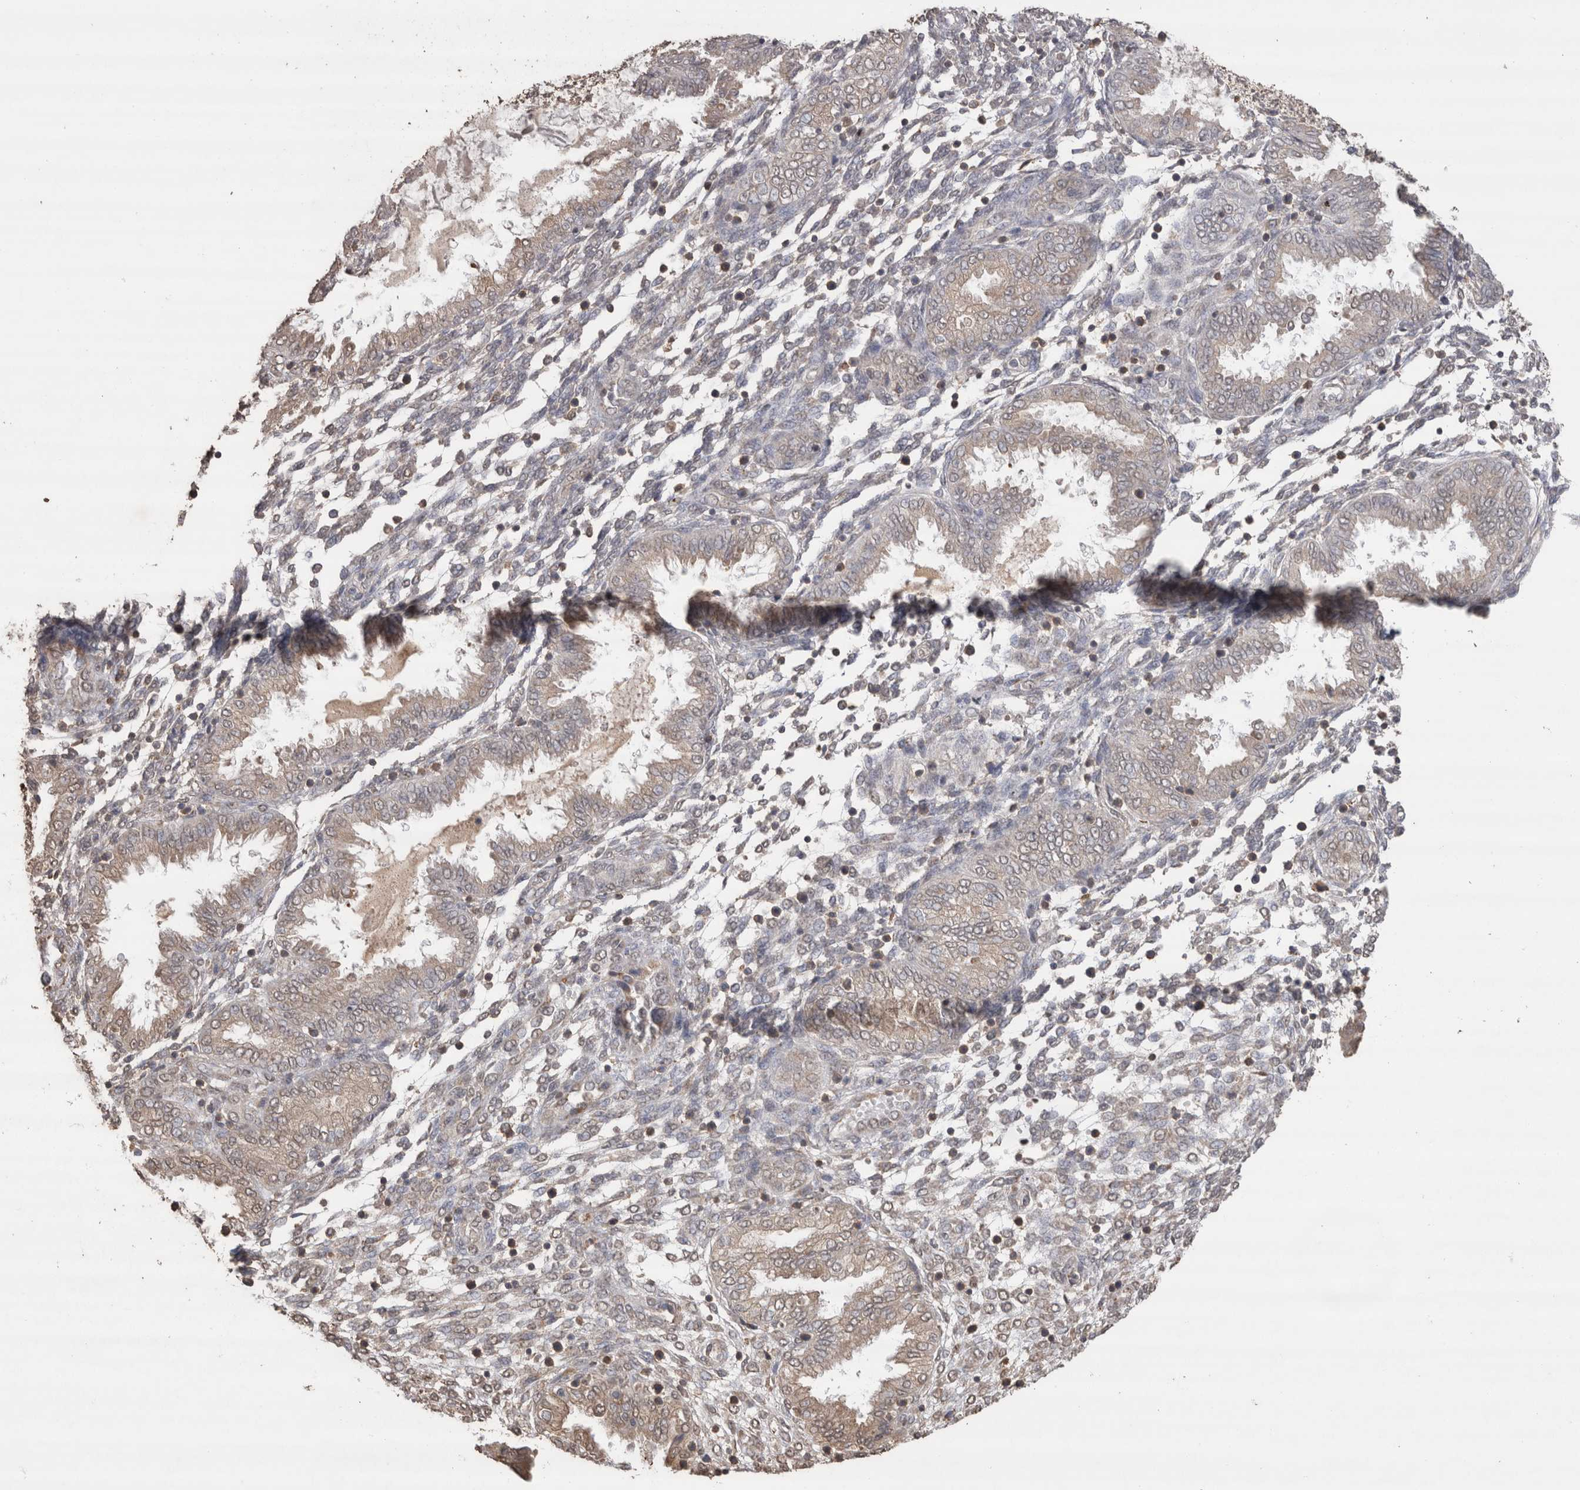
{"staining": {"intensity": "weak", "quantity": "25%-75%", "location": "nuclear"}, "tissue": "endometrium", "cell_type": "Cells in endometrial stroma", "image_type": "normal", "snomed": [{"axis": "morphology", "description": "Normal tissue, NOS"}, {"axis": "topography", "description": "Endometrium"}], "caption": "A brown stain labels weak nuclear positivity of a protein in cells in endometrial stroma of unremarkable endometrium. (Stains: DAB (3,3'-diaminobenzidine) in brown, nuclei in blue, Microscopy: brightfield microscopy at high magnification).", "gene": "CRELD2", "patient": {"sex": "female", "age": 33}}